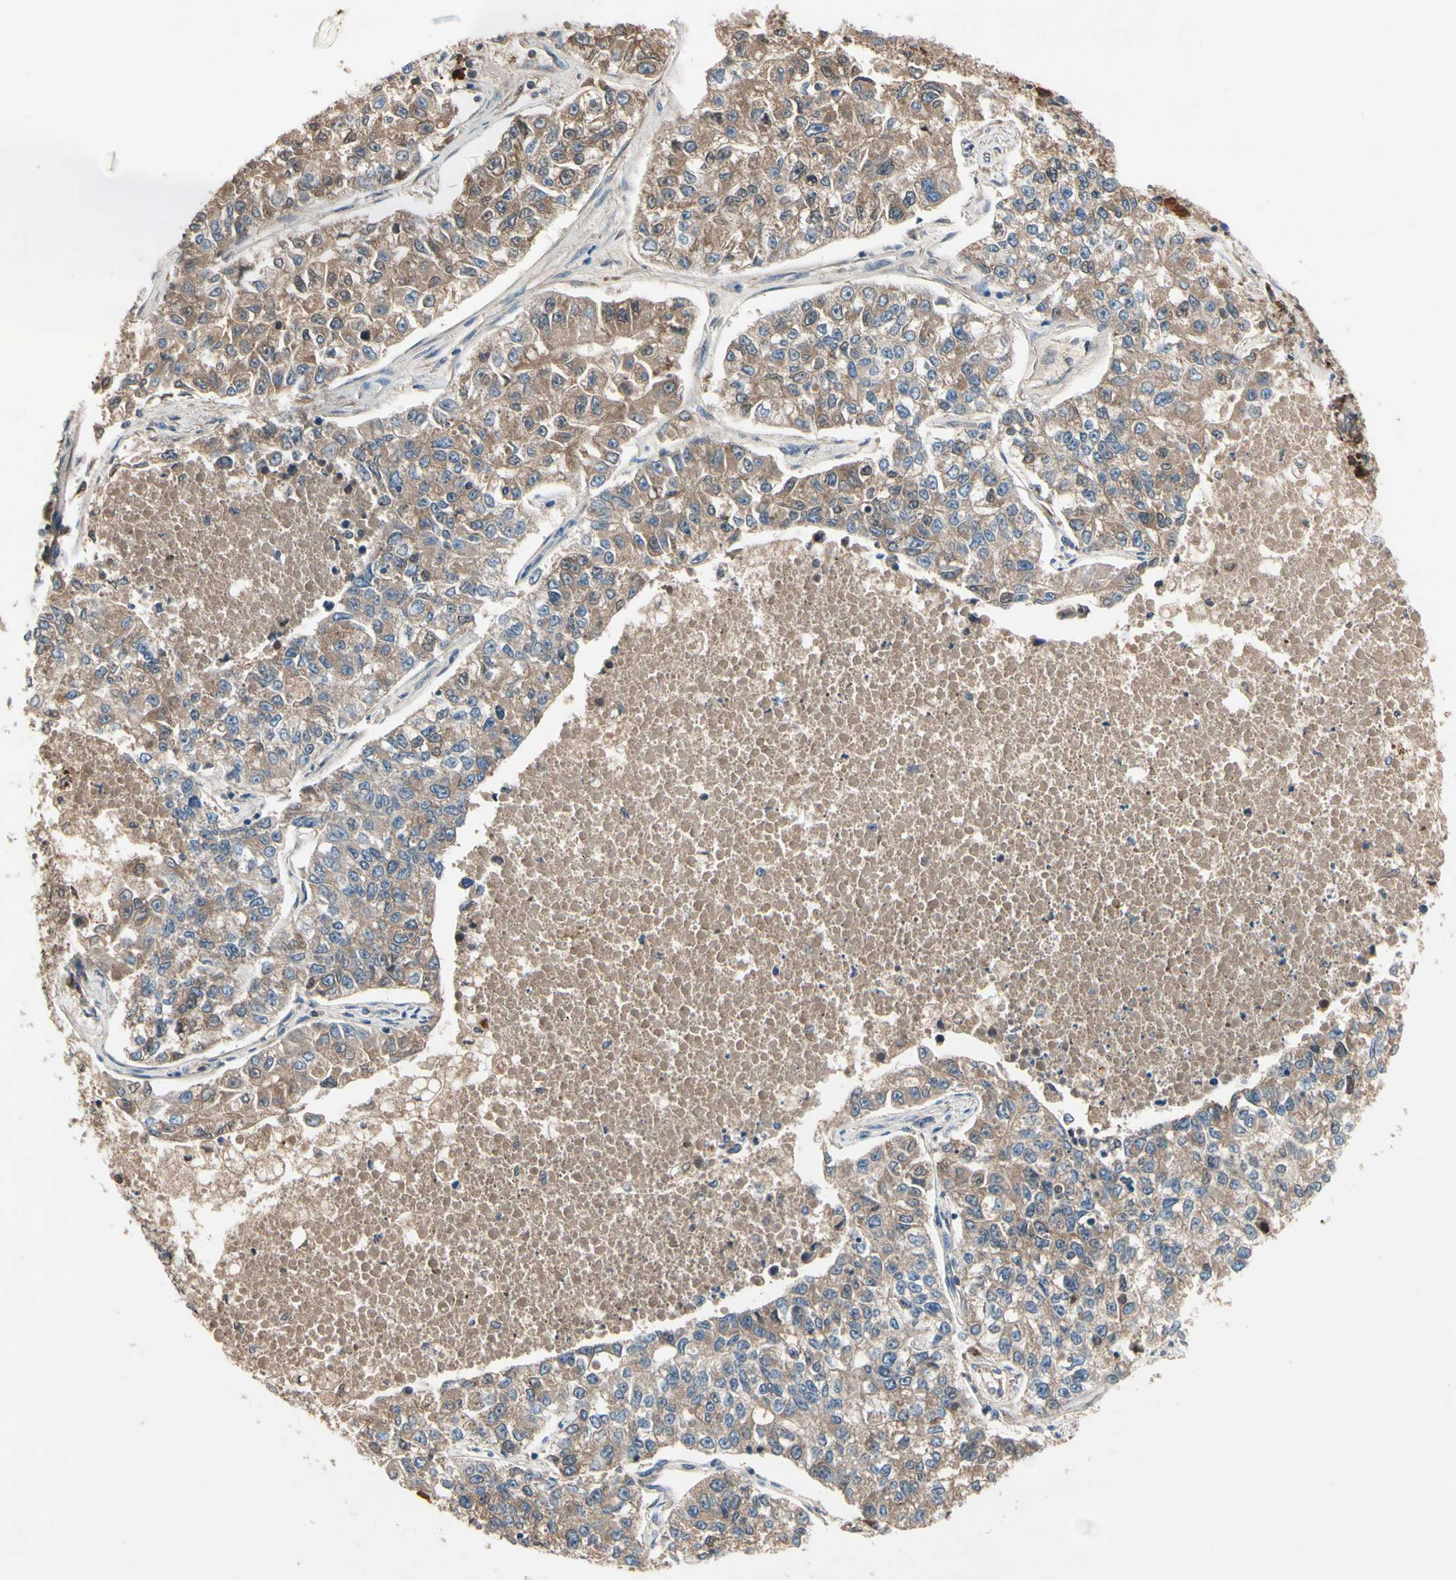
{"staining": {"intensity": "weak", "quantity": ">75%", "location": "cytoplasmic/membranous"}, "tissue": "lung cancer", "cell_type": "Tumor cells", "image_type": "cancer", "snomed": [{"axis": "morphology", "description": "Adenocarcinoma, NOS"}, {"axis": "topography", "description": "Lung"}], "caption": "Adenocarcinoma (lung) stained with immunohistochemistry (IHC) demonstrates weak cytoplasmic/membranous staining in about >75% of tumor cells.", "gene": "IL1RL1", "patient": {"sex": "male", "age": 49}}